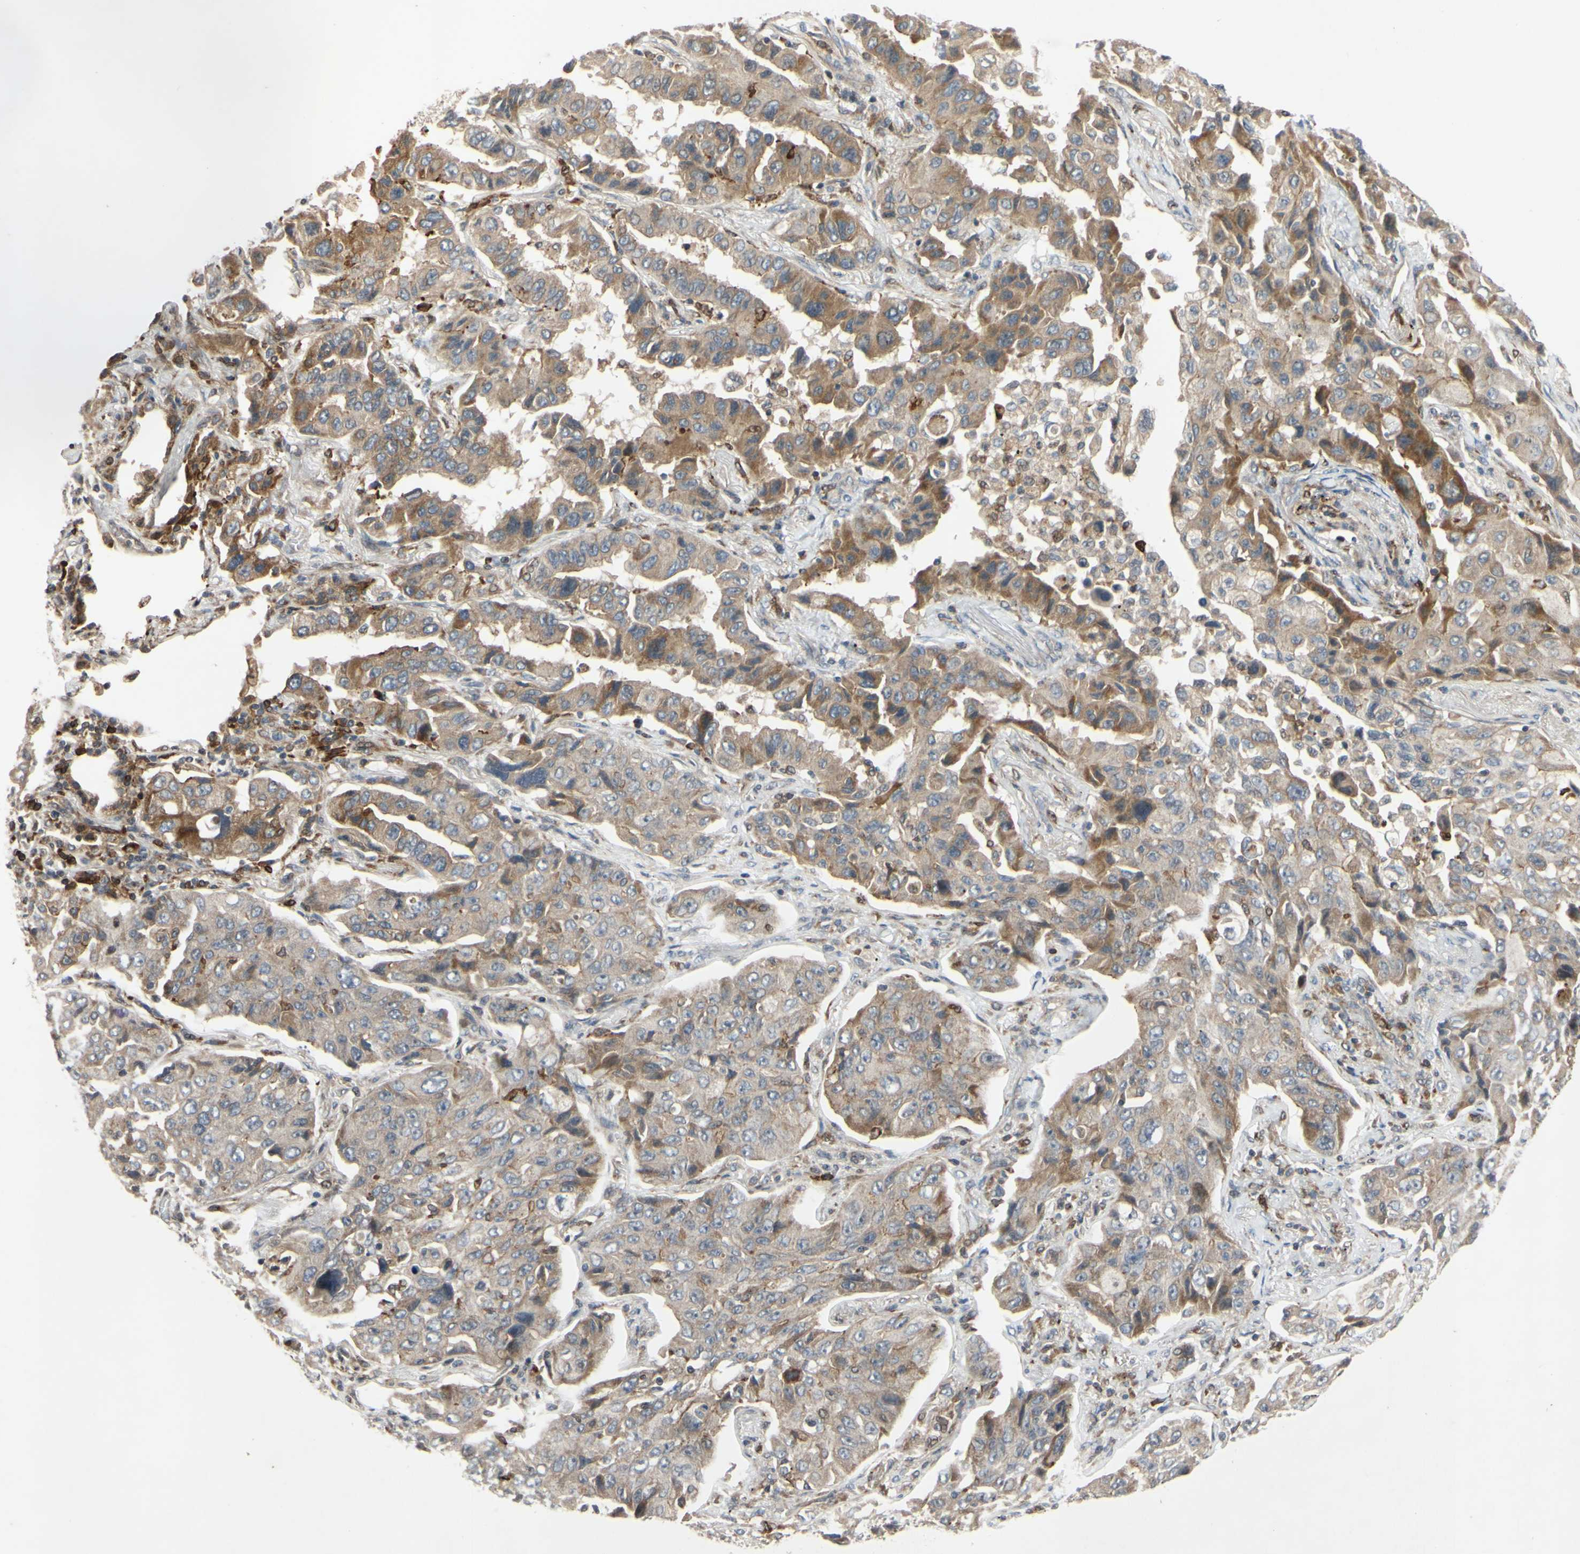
{"staining": {"intensity": "moderate", "quantity": ">75%", "location": "cytoplasmic/membranous"}, "tissue": "lung cancer", "cell_type": "Tumor cells", "image_type": "cancer", "snomed": [{"axis": "morphology", "description": "Adenocarcinoma, NOS"}, {"axis": "topography", "description": "Lung"}], "caption": "Adenocarcinoma (lung) tissue exhibits moderate cytoplasmic/membranous positivity in approximately >75% of tumor cells", "gene": "PLXNA2", "patient": {"sex": "female", "age": 65}}